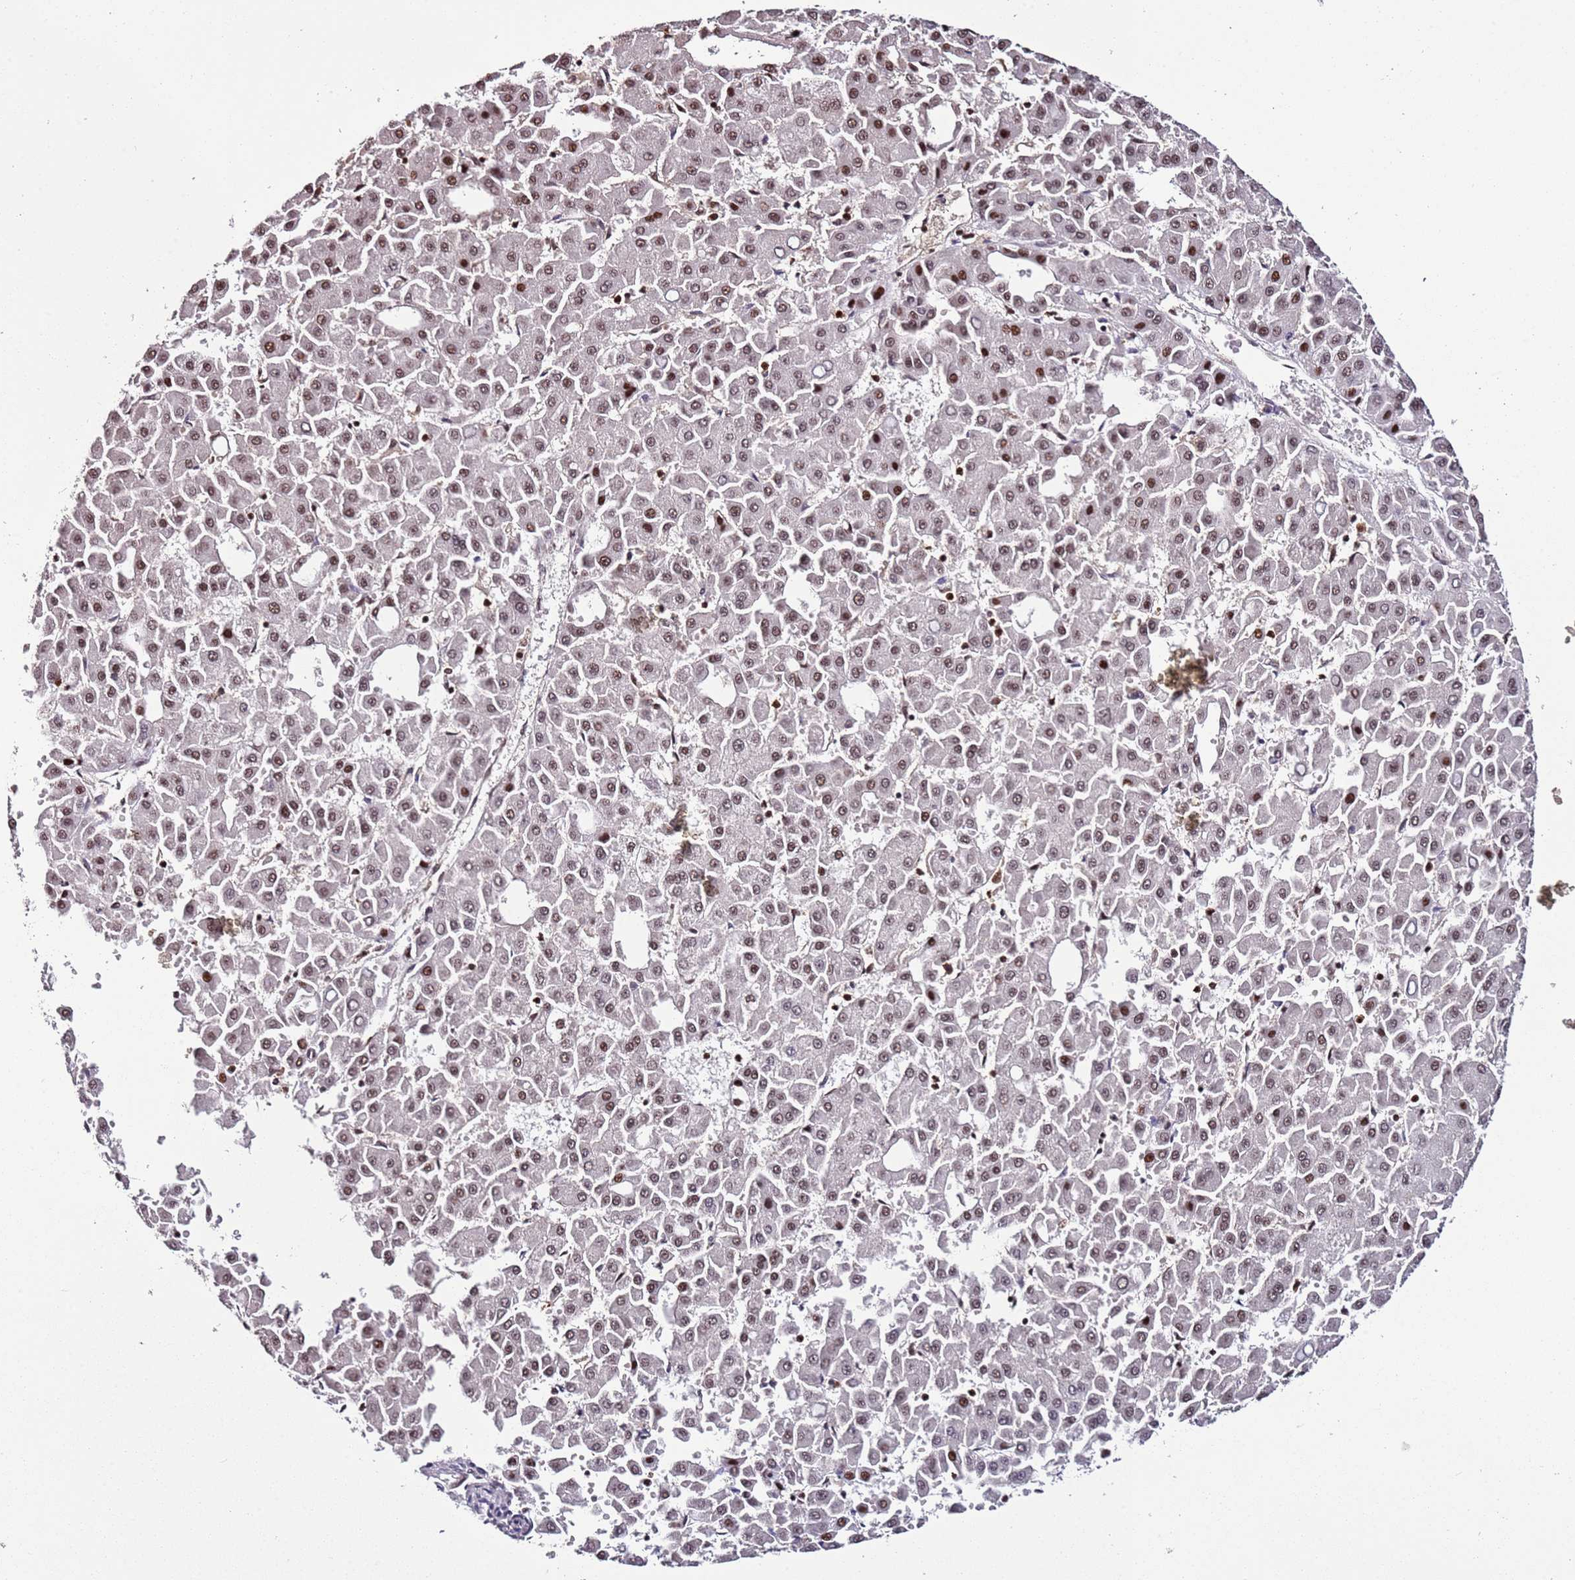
{"staining": {"intensity": "moderate", "quantity": ">75%", "location": "nuclear"}, "tissue": "liver cancer", "cell_type": "Tumor cells", "image_type": "cancer", "snomed": [{"axis": "morphology", "description": "Carcinoma, Hepatocellular, NOS"}, {"axis": "topography", "description": "Liver"}], "caption": "A micrograph of human liver cancer (hepatocellular carcinoma) stained for a protein exhibits moderate nuclear brown staining in tumor cells.", "gene": "C6orf226", "patient": {"sex": "male", "age": 47}}